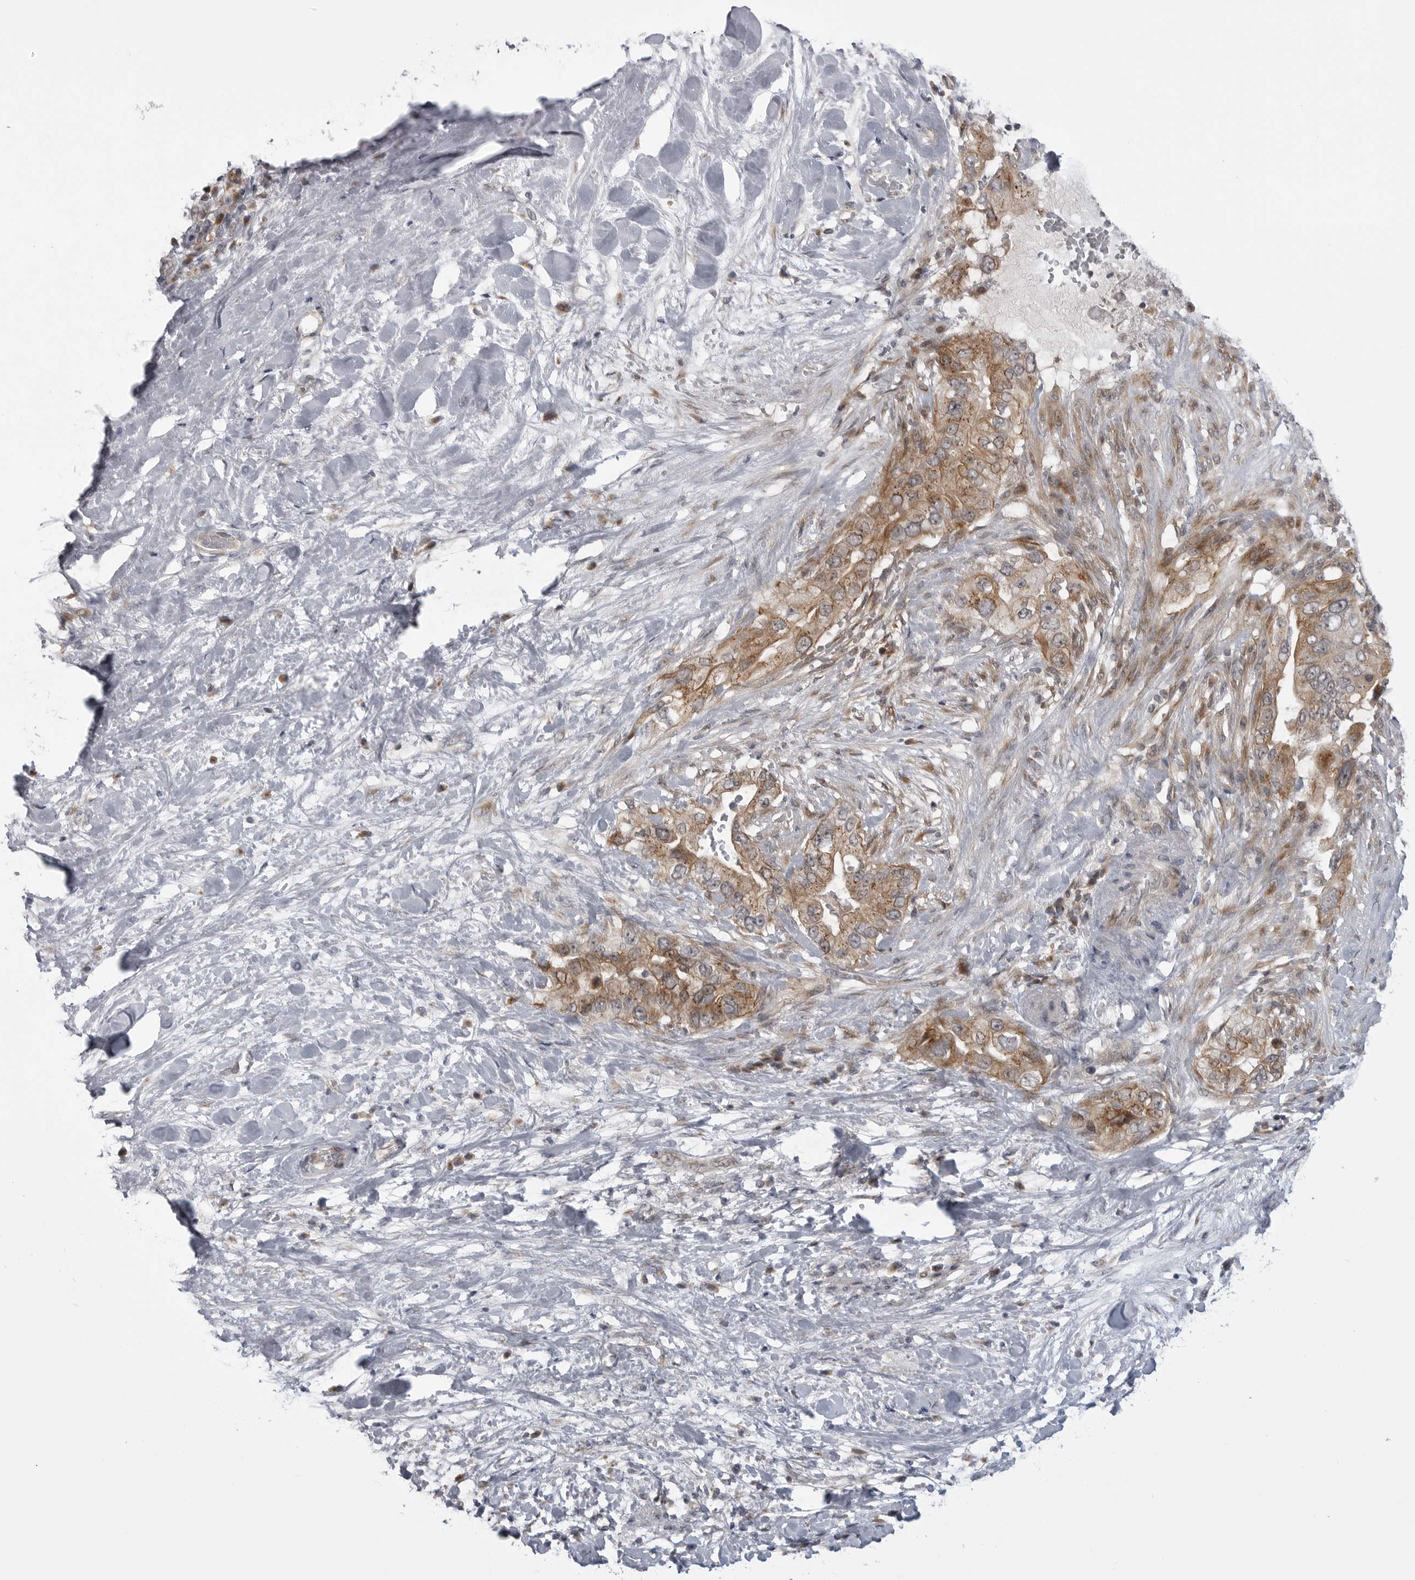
{"staining": {"intensity": "moderate", "quantity": ">75%", "location": "cytoplasmic/membranous"}, "tissue": "pancreatic cancer", "cell_type": "Tumor cells", "image_type": "cancer", "snomed": [{"axis": "morphology", "description": "Inflammation, NOS"}, {"axis": "morphology", "description": "Adenocarcinoma, NOS"}, {"axis": "topography", "description": "Pancreas"}], "caption": "Pancreatic cancer (adenocarcinoma) stained with a brown dye shows moderate cytoplasmic/membranous positive staining in approximately >75% of tumor cells.", "gene": "LRRC45", "patient": {"sex": "female", "age": 56}}